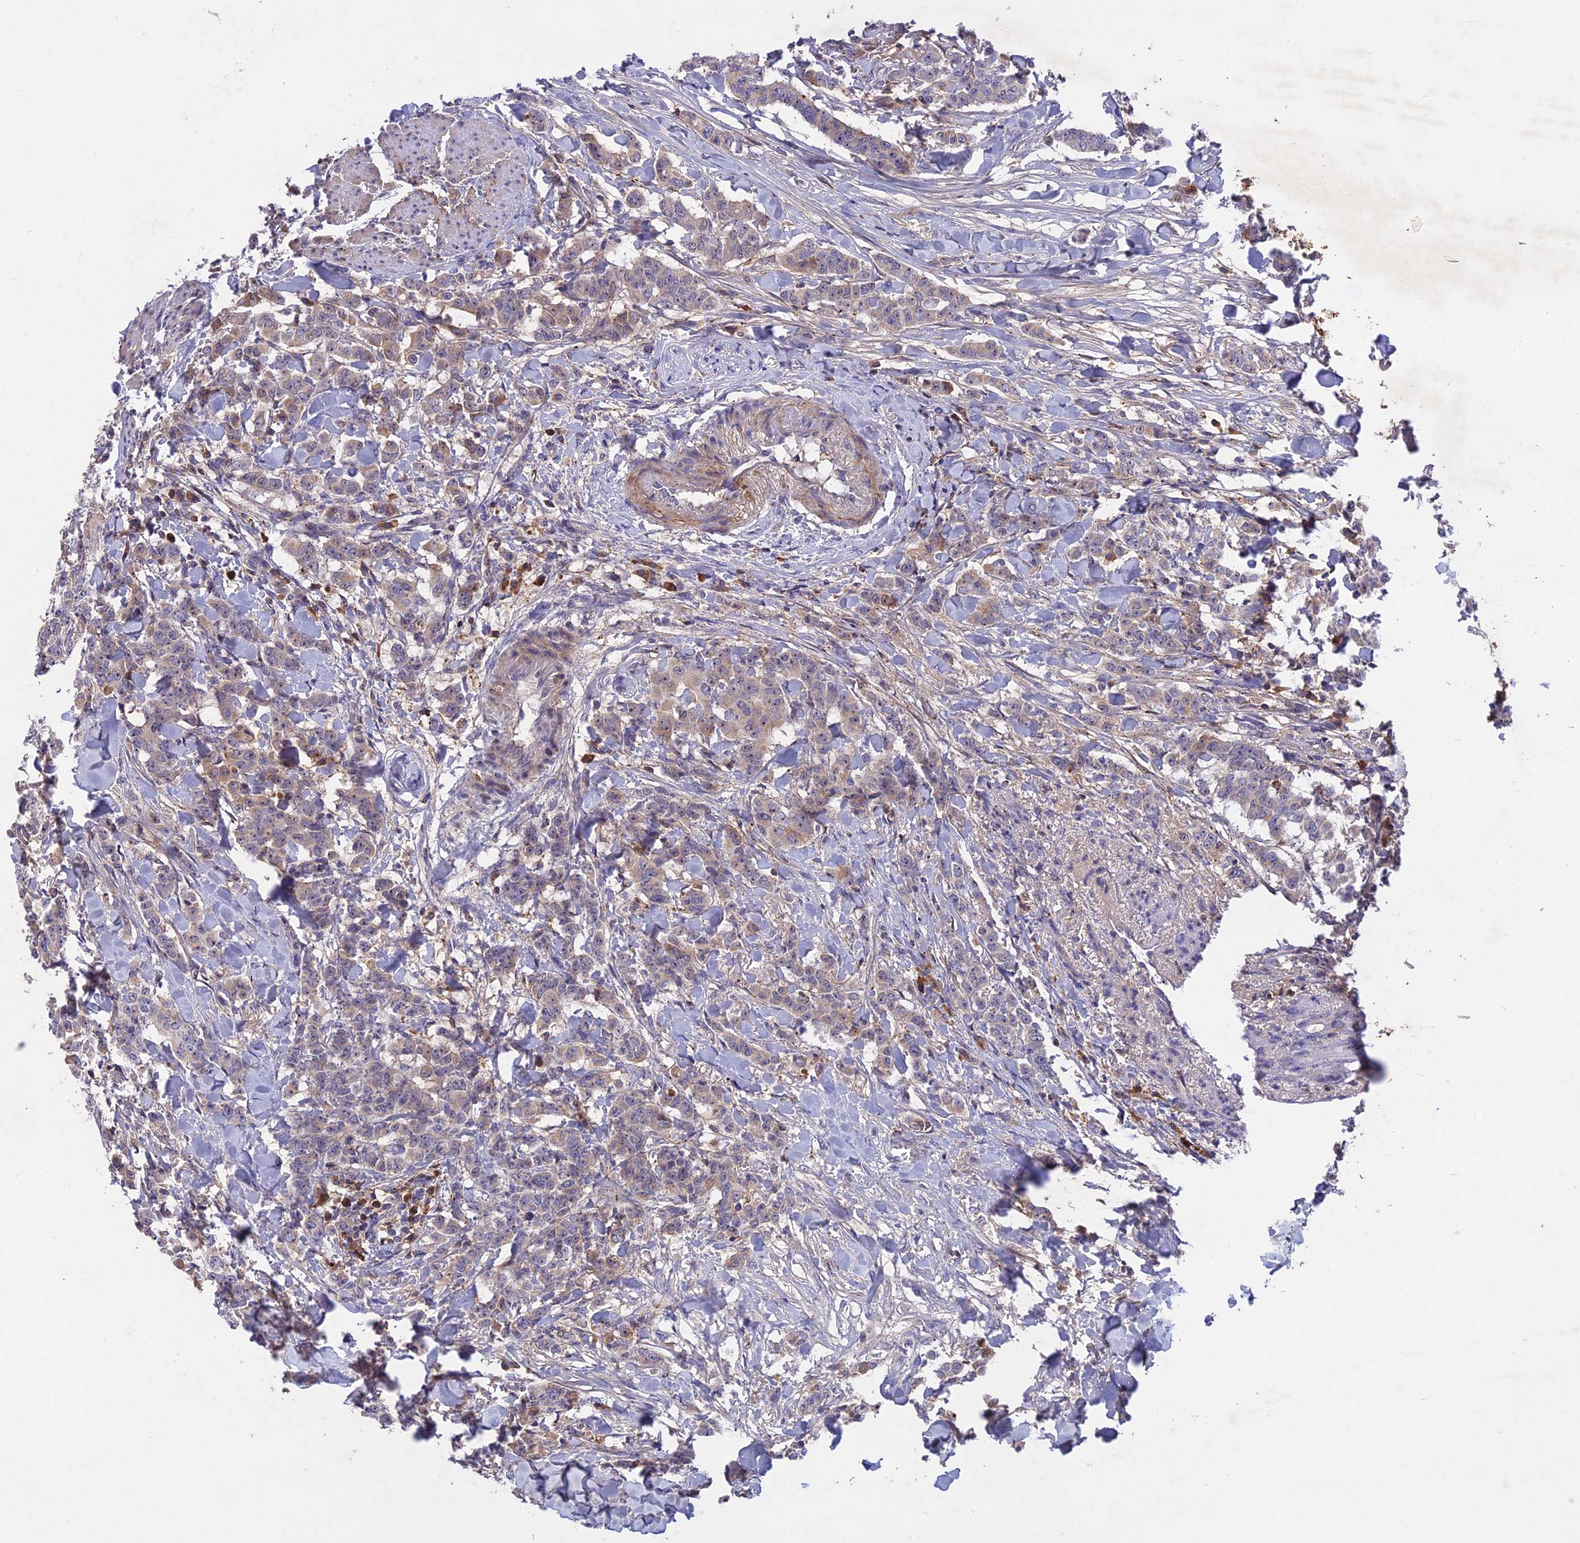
{"staining": {"intensity": "moderate", "quantity": "<25%", "location": "cytoplasmic/membranous"}, "tissue": "breast cancer", "cell_type": "Tumor cells", "image_type": "cancer", "snomed": [{"axis": "morphology", "description": "Duct carcinoma"}, {"axis": "topography", "description": "Breast"}], "caption": "Tumor cells reveal moderate cytoplasmic/membranous expression in approximately <25% of cells in intraductal carcinoma (breast).", "gene": "ADO", "patient": {"sex": "female", "age": 40}}